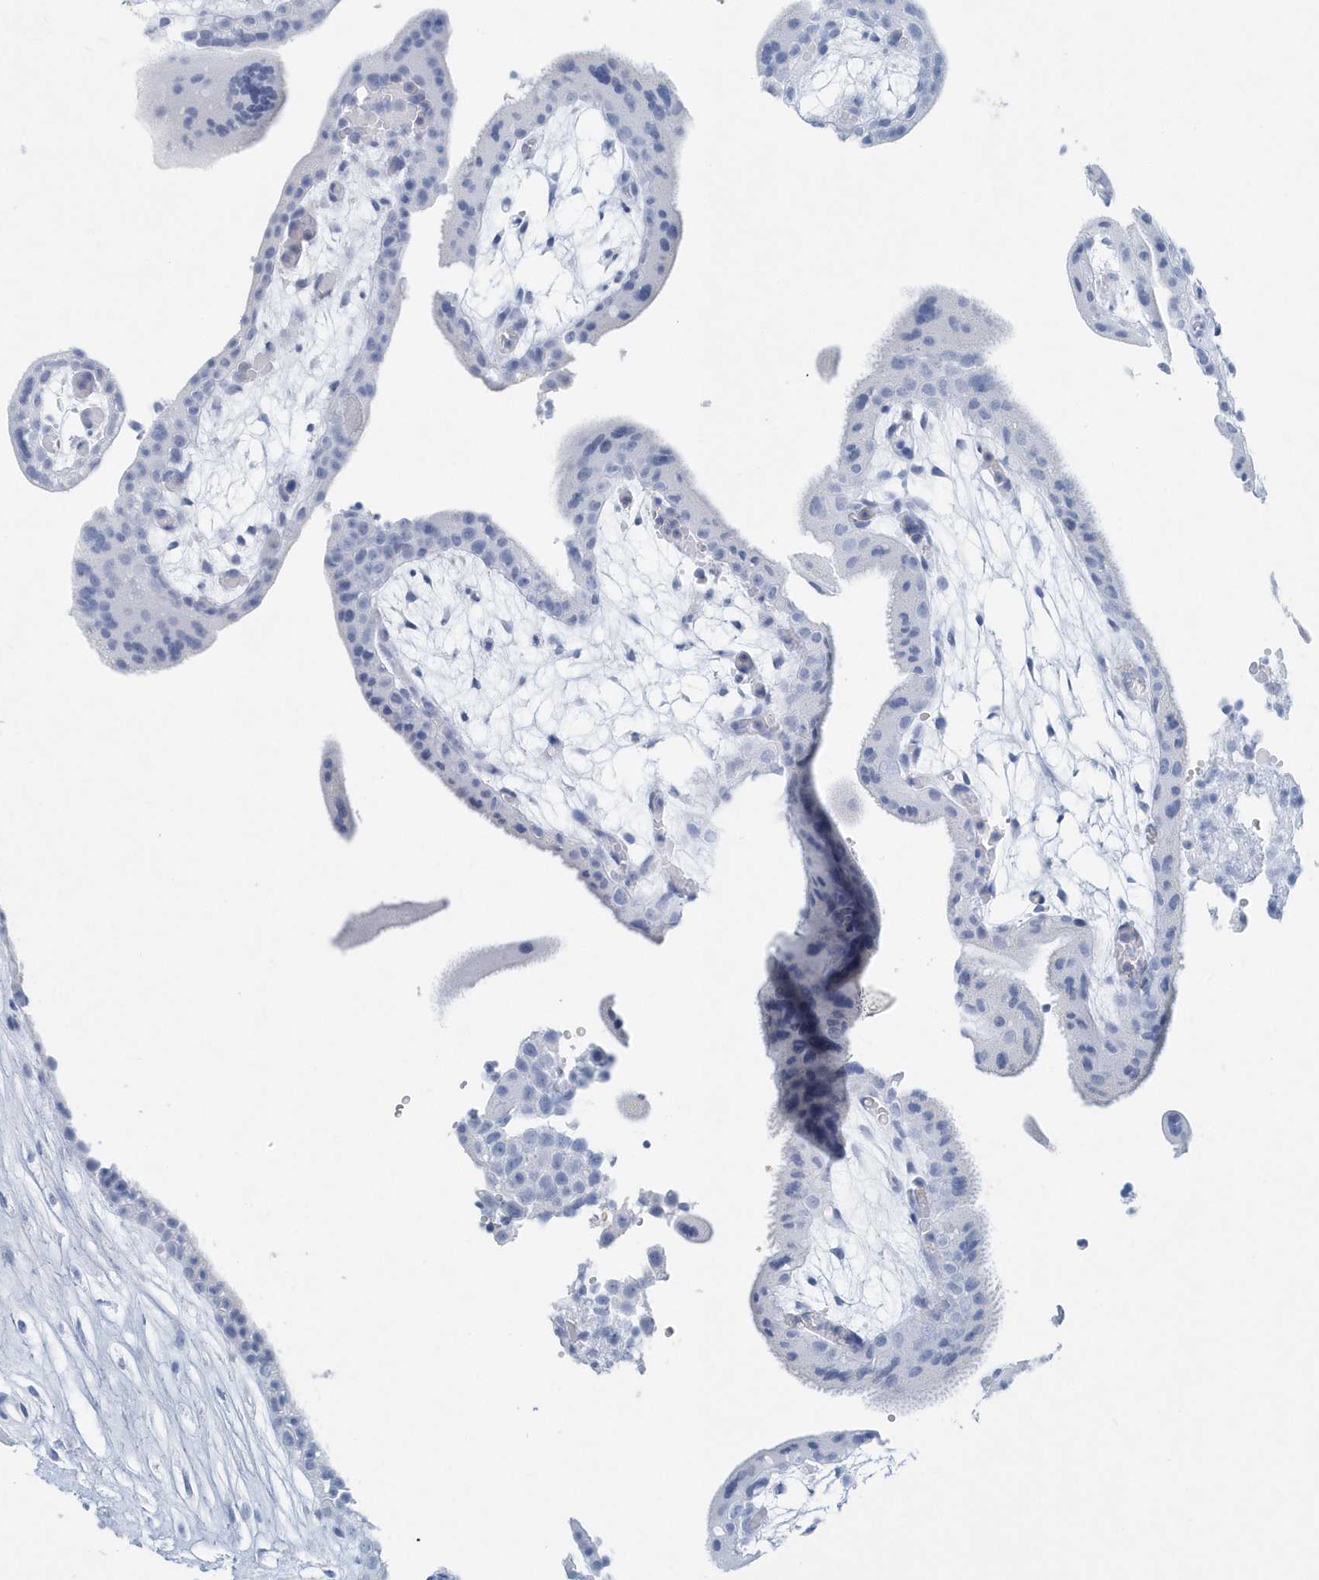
{"staining": {"intensity": "negative", "quantity": "none", "location": "none"}, "tissue": "placenta", "cell_type": "Decidual cells", "image_type": "normal", "snomed": [{"axis": "morphology", "description": "Normal tissue, NOS"}, {"axis": "topography", "description": "Placenta"}], "caption": "The immunohistochemistry (IHC) micrograph has no significant expression in decidual cells of placenta. The staining was performed using DAB (3,3'-diaminobenzidine) to visualize the protein expression in brown, while the nuclei were stained in blue with hematoxylin (Magnification: 20x).", "gene": "PTPRO", "patient": {"sex": "female", "age": 18}}